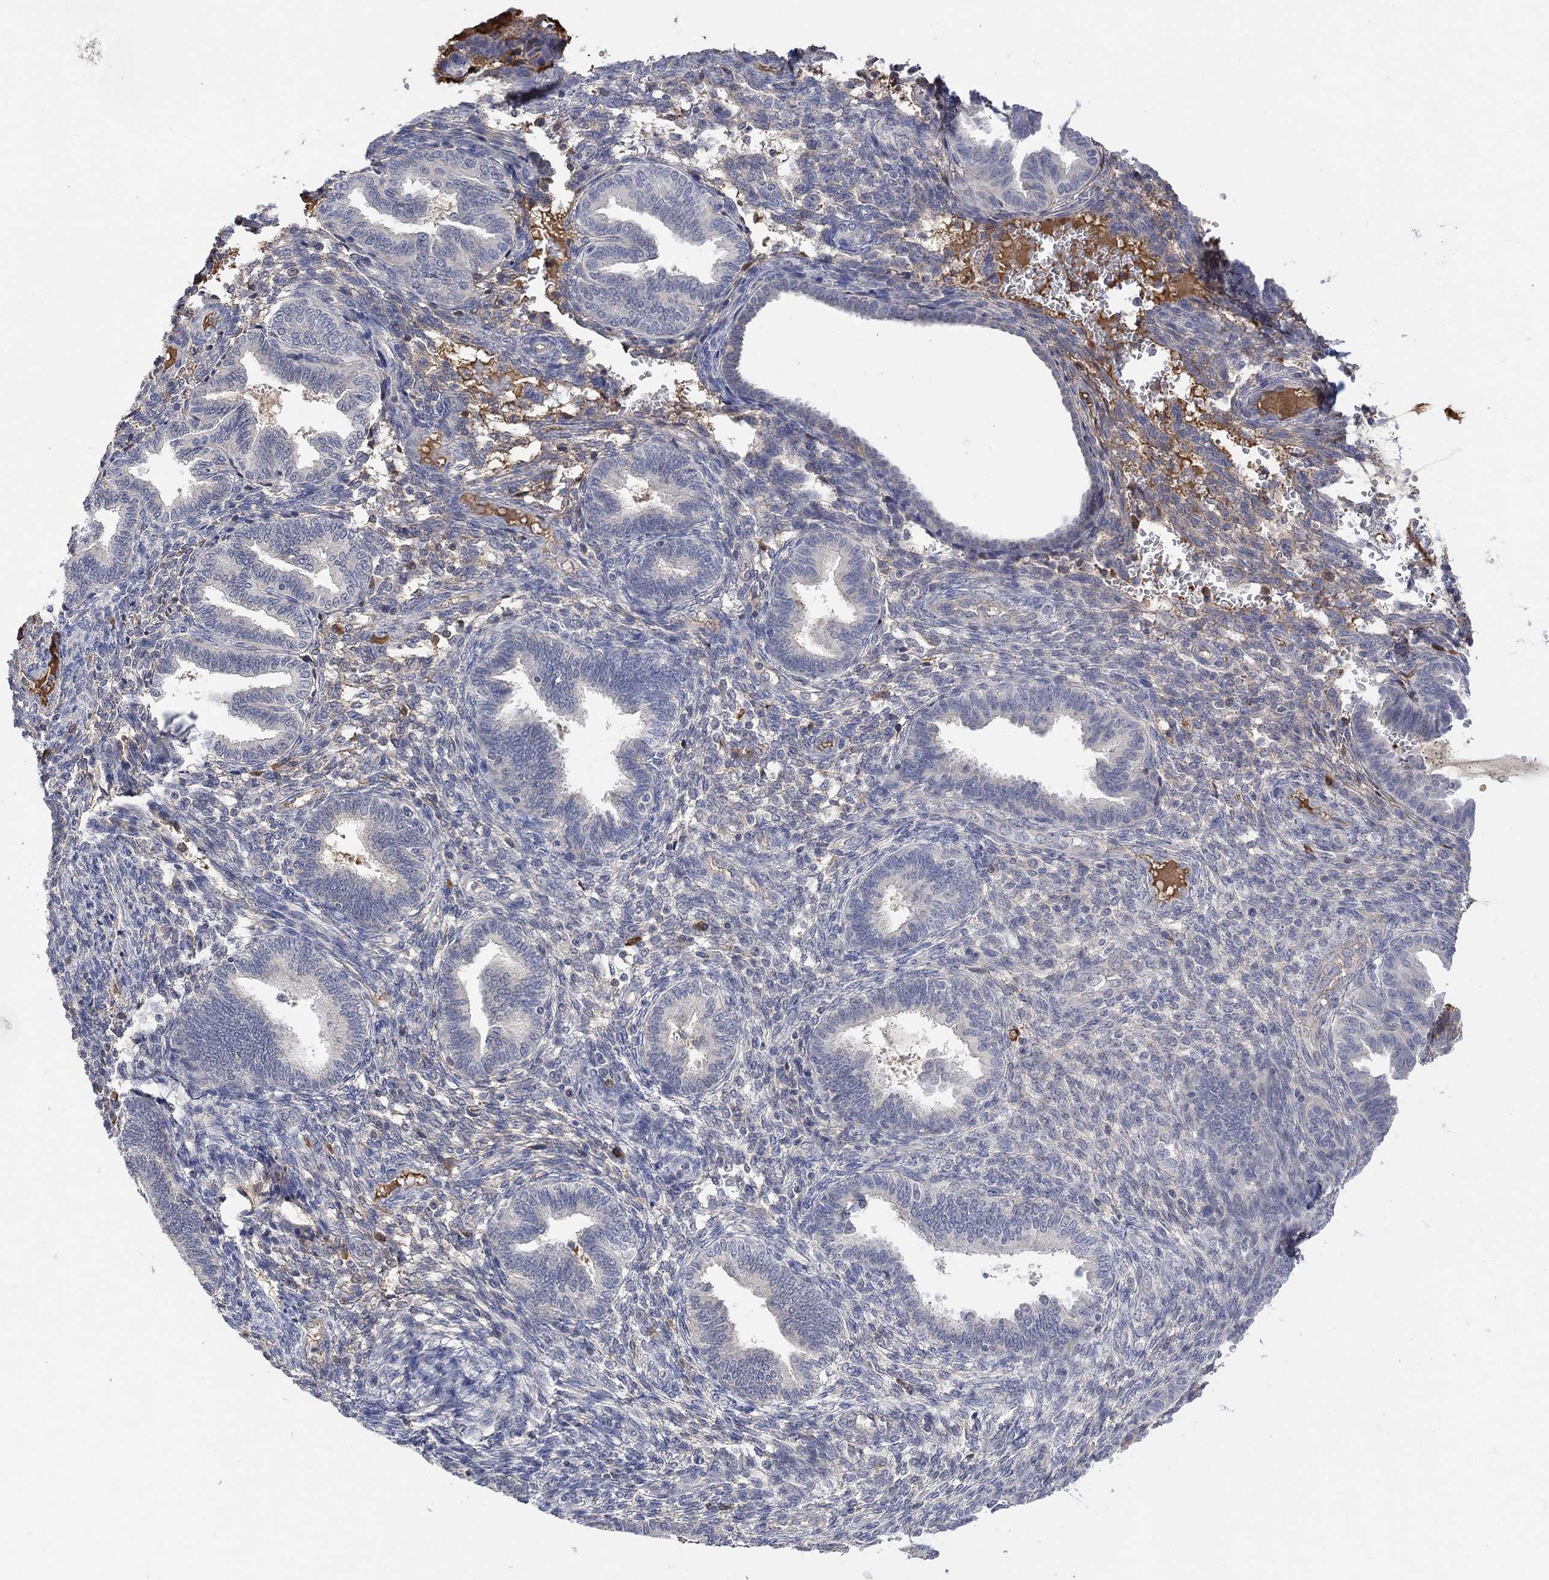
{"staining": {"intensity": "negative", "quantity": "none", "location": "none"}, "tissue": "endometrium", "cell_type": "Cells in endometrial stroma", "image_type": "normal", "snomed": [{"axis": "morphology", "description": "Normal tissue, NOS"}, {"axis": "topography", "description": "Endometrium"}], "caption": "Immunohistochemistry (IHC) histopathology image of normal endometrium: endometrium stained with DAB reveals no significant protein staining in cells in endometrial stroma.", "gene": "MSTN", "patient": {"sex": "female", "age": 42}}